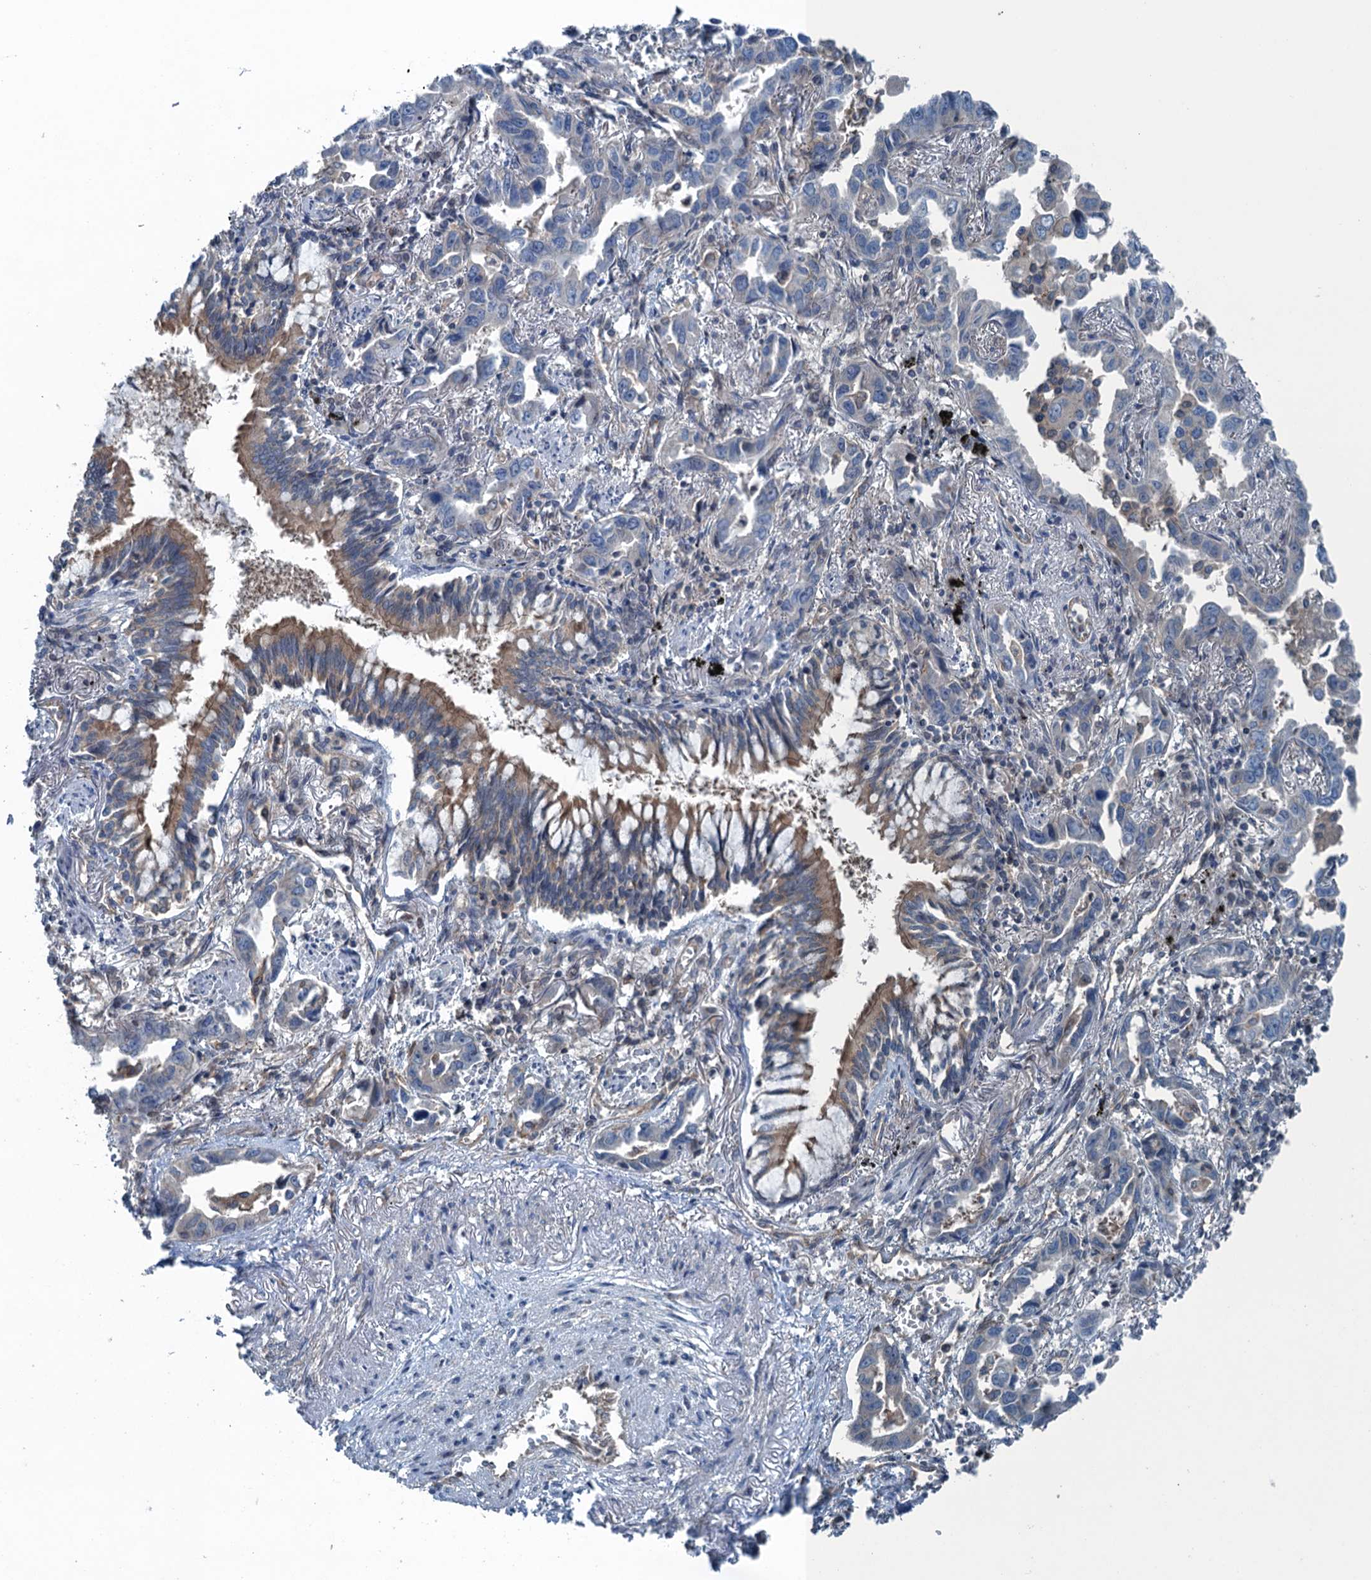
{"staining": {"intensity": "negative", "quantity": "none", "location": "none"}, "tissue": "lung cancer", "cell_type": "Tumor cells", "image_type": "cancer", "snomed": [{"axis": "morphology", "description": "Adenocarcinoma, NOS"}, {"axis": "topography", "description": "Lung"}], "caption": "Tumor cells show no significant expression in adenocarcinoma (lung). (IHC, brightfield microscopy, high magnification).", "gene": "TRAPPC8", "patient": {"sex": "male", "age": 67}}